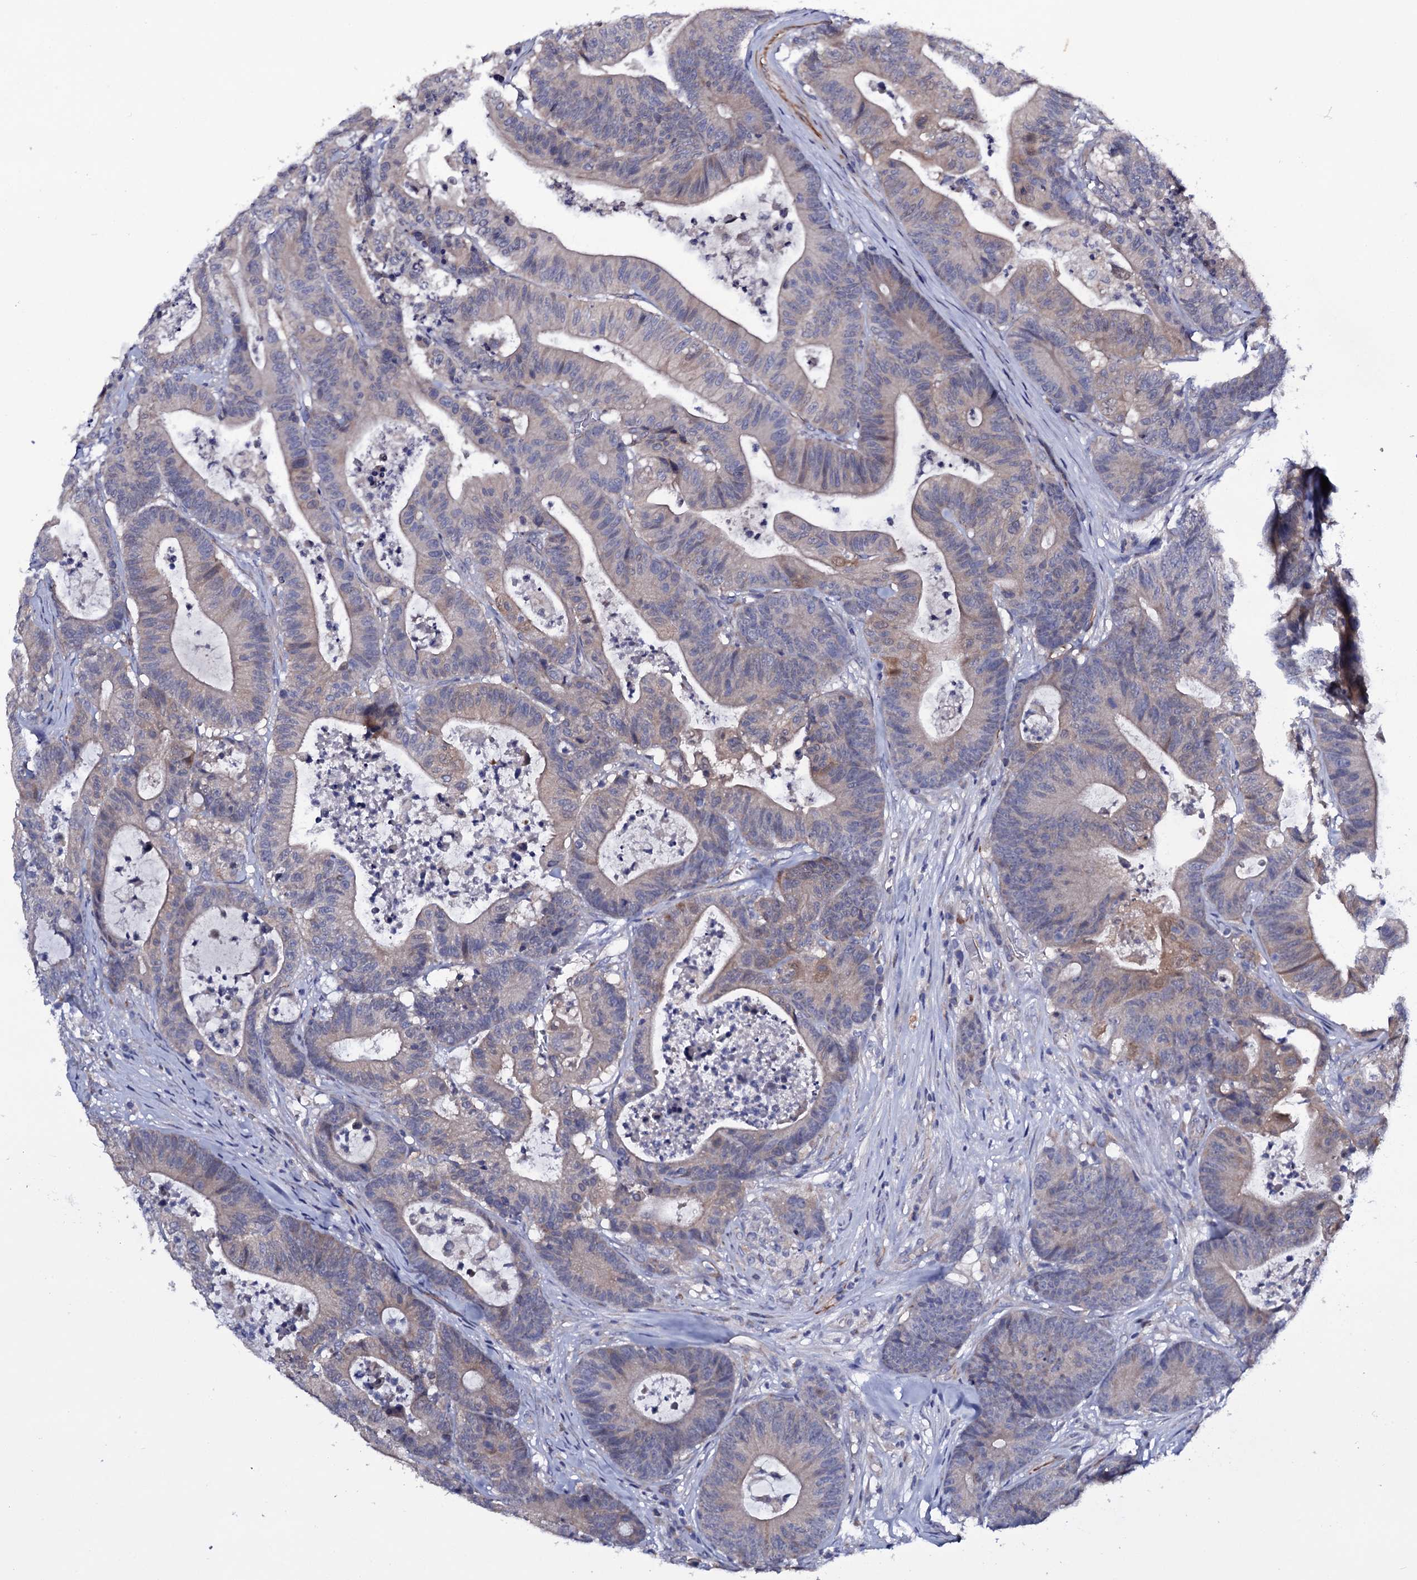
{"staining": {"intensity": "weak", "quantity": "<25%", "location": "cytoplasmic/membranous"}, "tissue": "colorectal cancer", "cell_type": "Tumor cells", "image_type": "cancer", "snomed": [{"axis": "morphology", "description": "Adenocarcinoma, NOS"}, {"axis": "topography", "description": "Colon"}], "caption": "Immunohistochemistry of colorectal adenocarcinoma displays no staining in tumor cells.", "gene": "BCL2L14", "patient": {"sex": "female", "age": 84}}